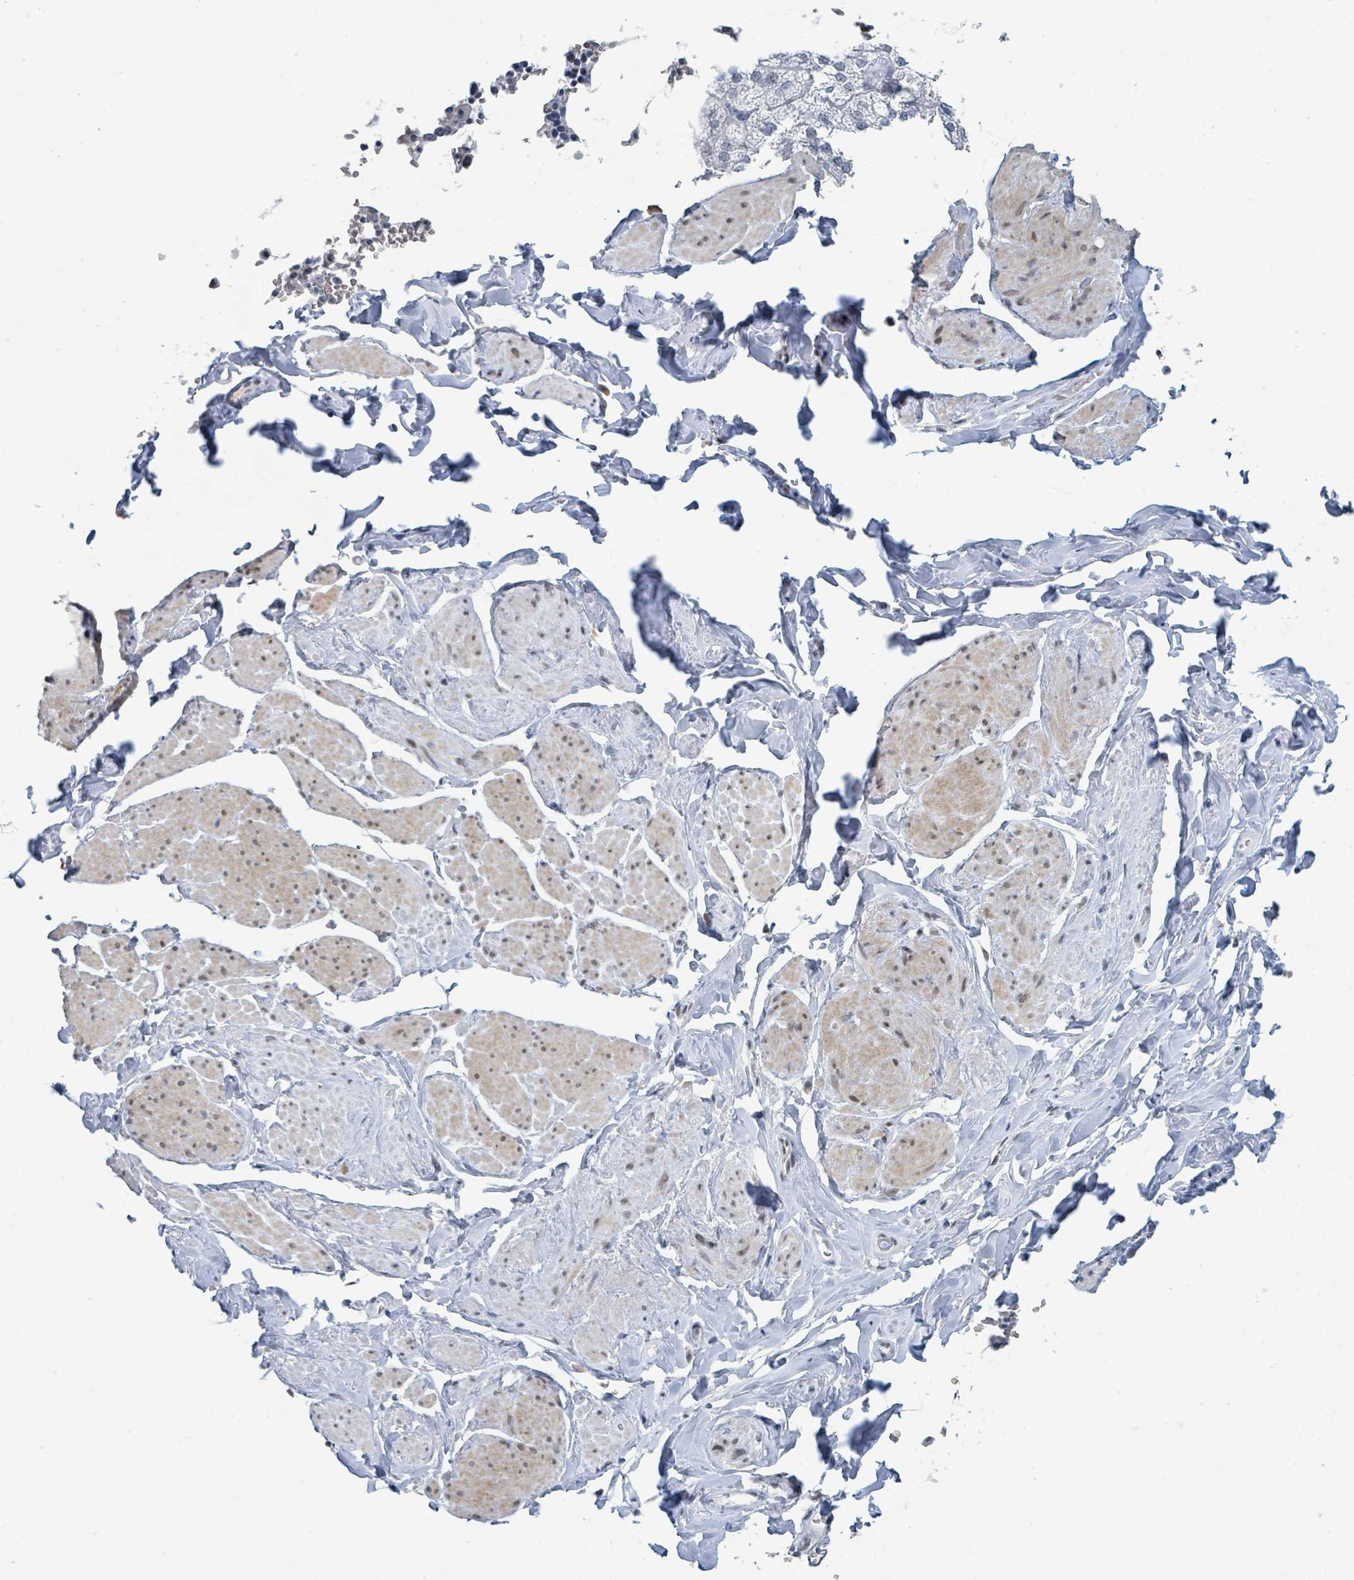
{"staining": {"intensity": "weak", "quantity": "25%-75%", "location": "nuclear"}, "tissue": "smooth muscle", "cell_type": "Smooth muscle cells", "image_type": "normal", "snomed": [{"axis": "morphology", "description": "Normal tissue, NOS"}, {"axis": "topography", "description": "Smooth muscle"}, {"axis": "topography", "description": "Peripheral nerve tissue"}], "caption": "Smooth muscle stained with DAB (3,3'-diaminobenzidine) immunohistochemistry reveals low levels of weak nuclear positivity in approximately 25%-75% of smooth muscle cells.", "gene": "EHMT2", "patient": {"sex": "male", "age": 69}}